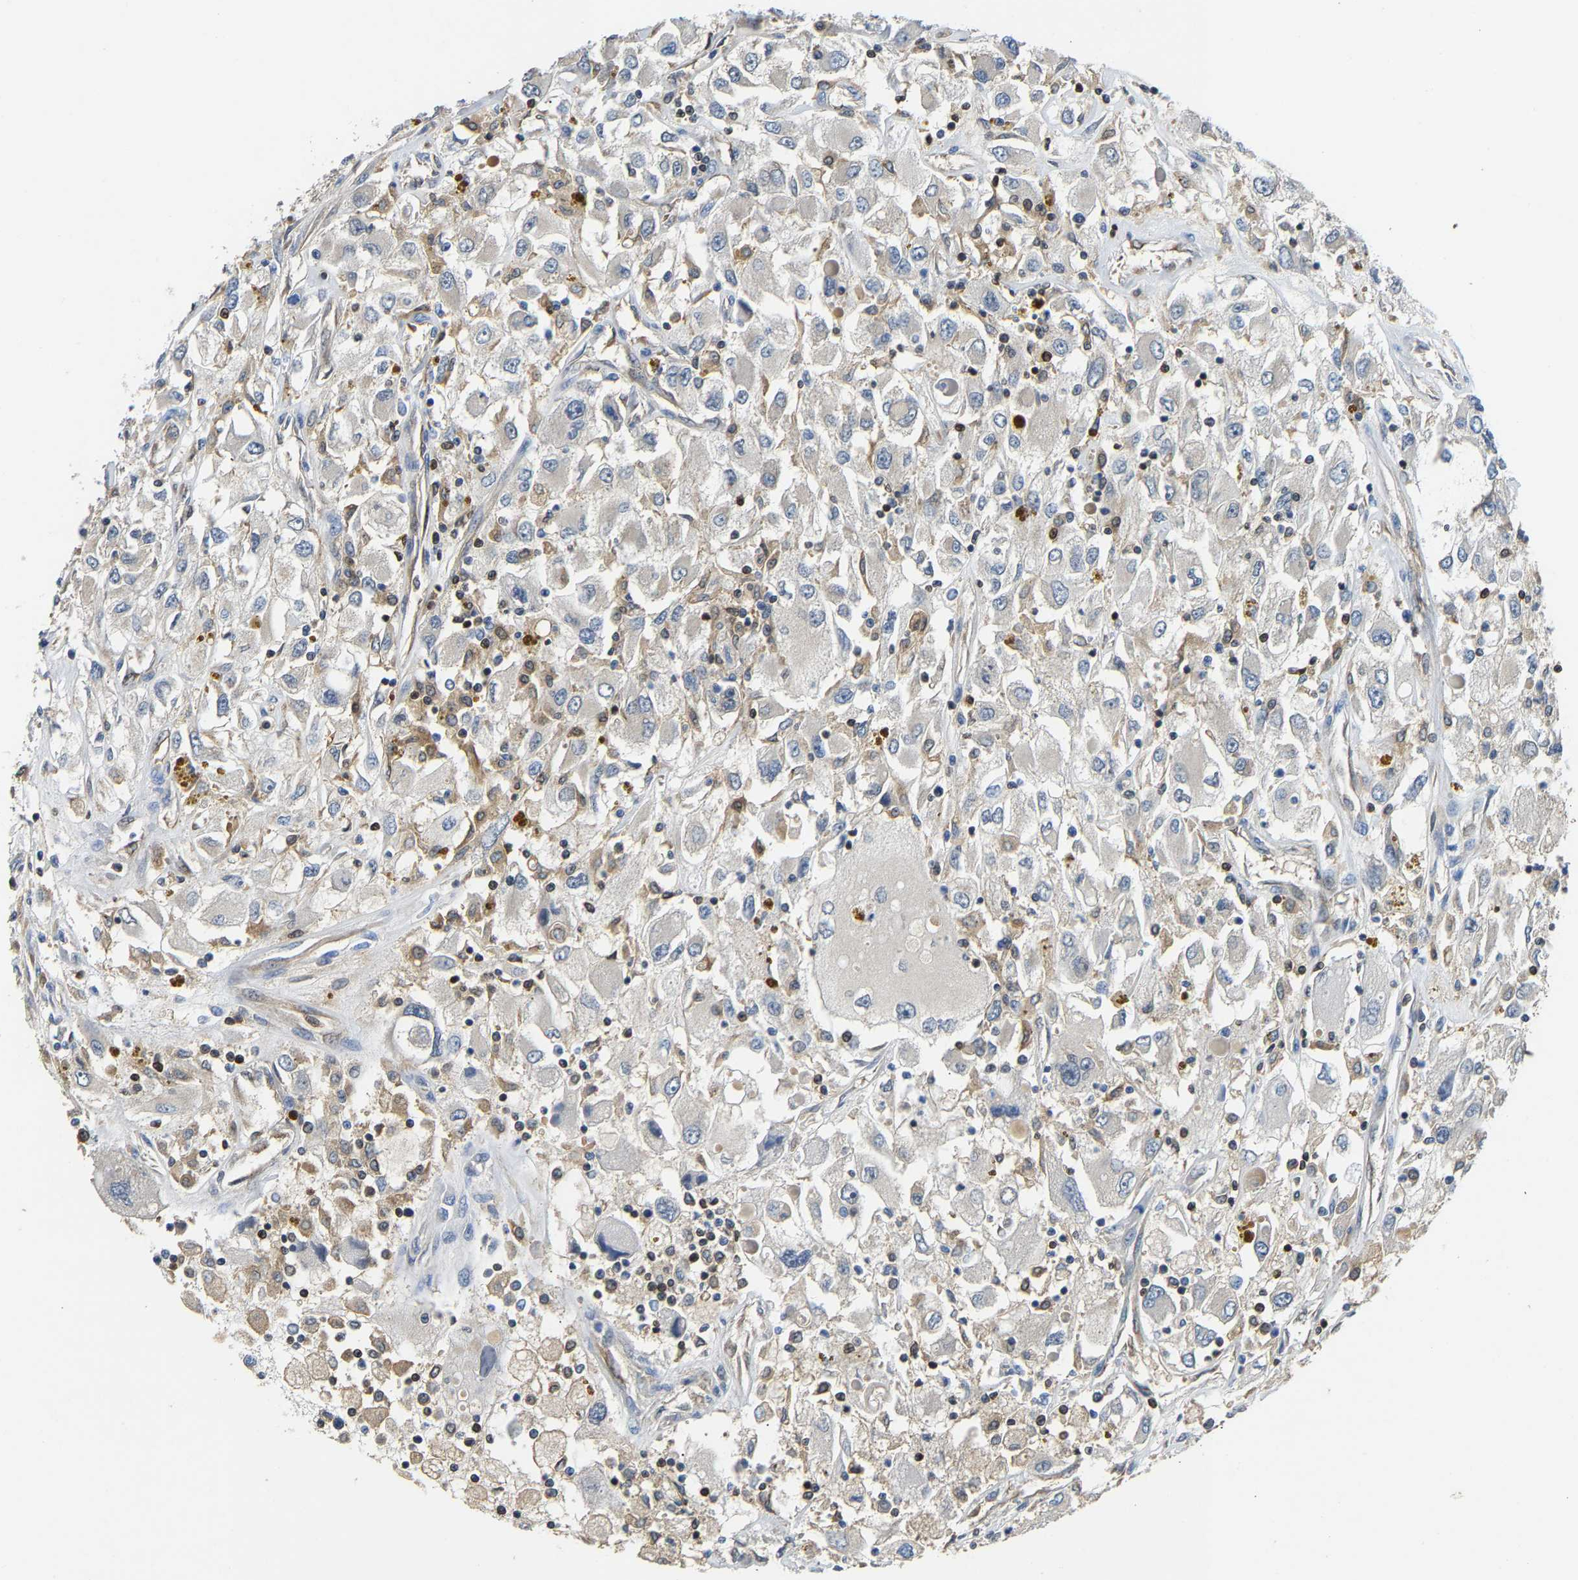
{"staining": {"intensity": "weak", "quantity": "<25%", "location": "cytoplasmic/membranous"}, "tissue": "renal cancer", "cell_type": "Tumor cells", "image_type": "cancer", "snomed": [{"axis": "morphology", "description": "Adenocarcinoma, NOS"}, {"axis": "topography", "description": "Kidney"}], "caption": "This is a photomicrograph of immunohistochemistry staining of renal cancer, which shows no staining in tumor cells.", "gene": "GIMAP7", "patient": {"sex": "female", "age": 52}}